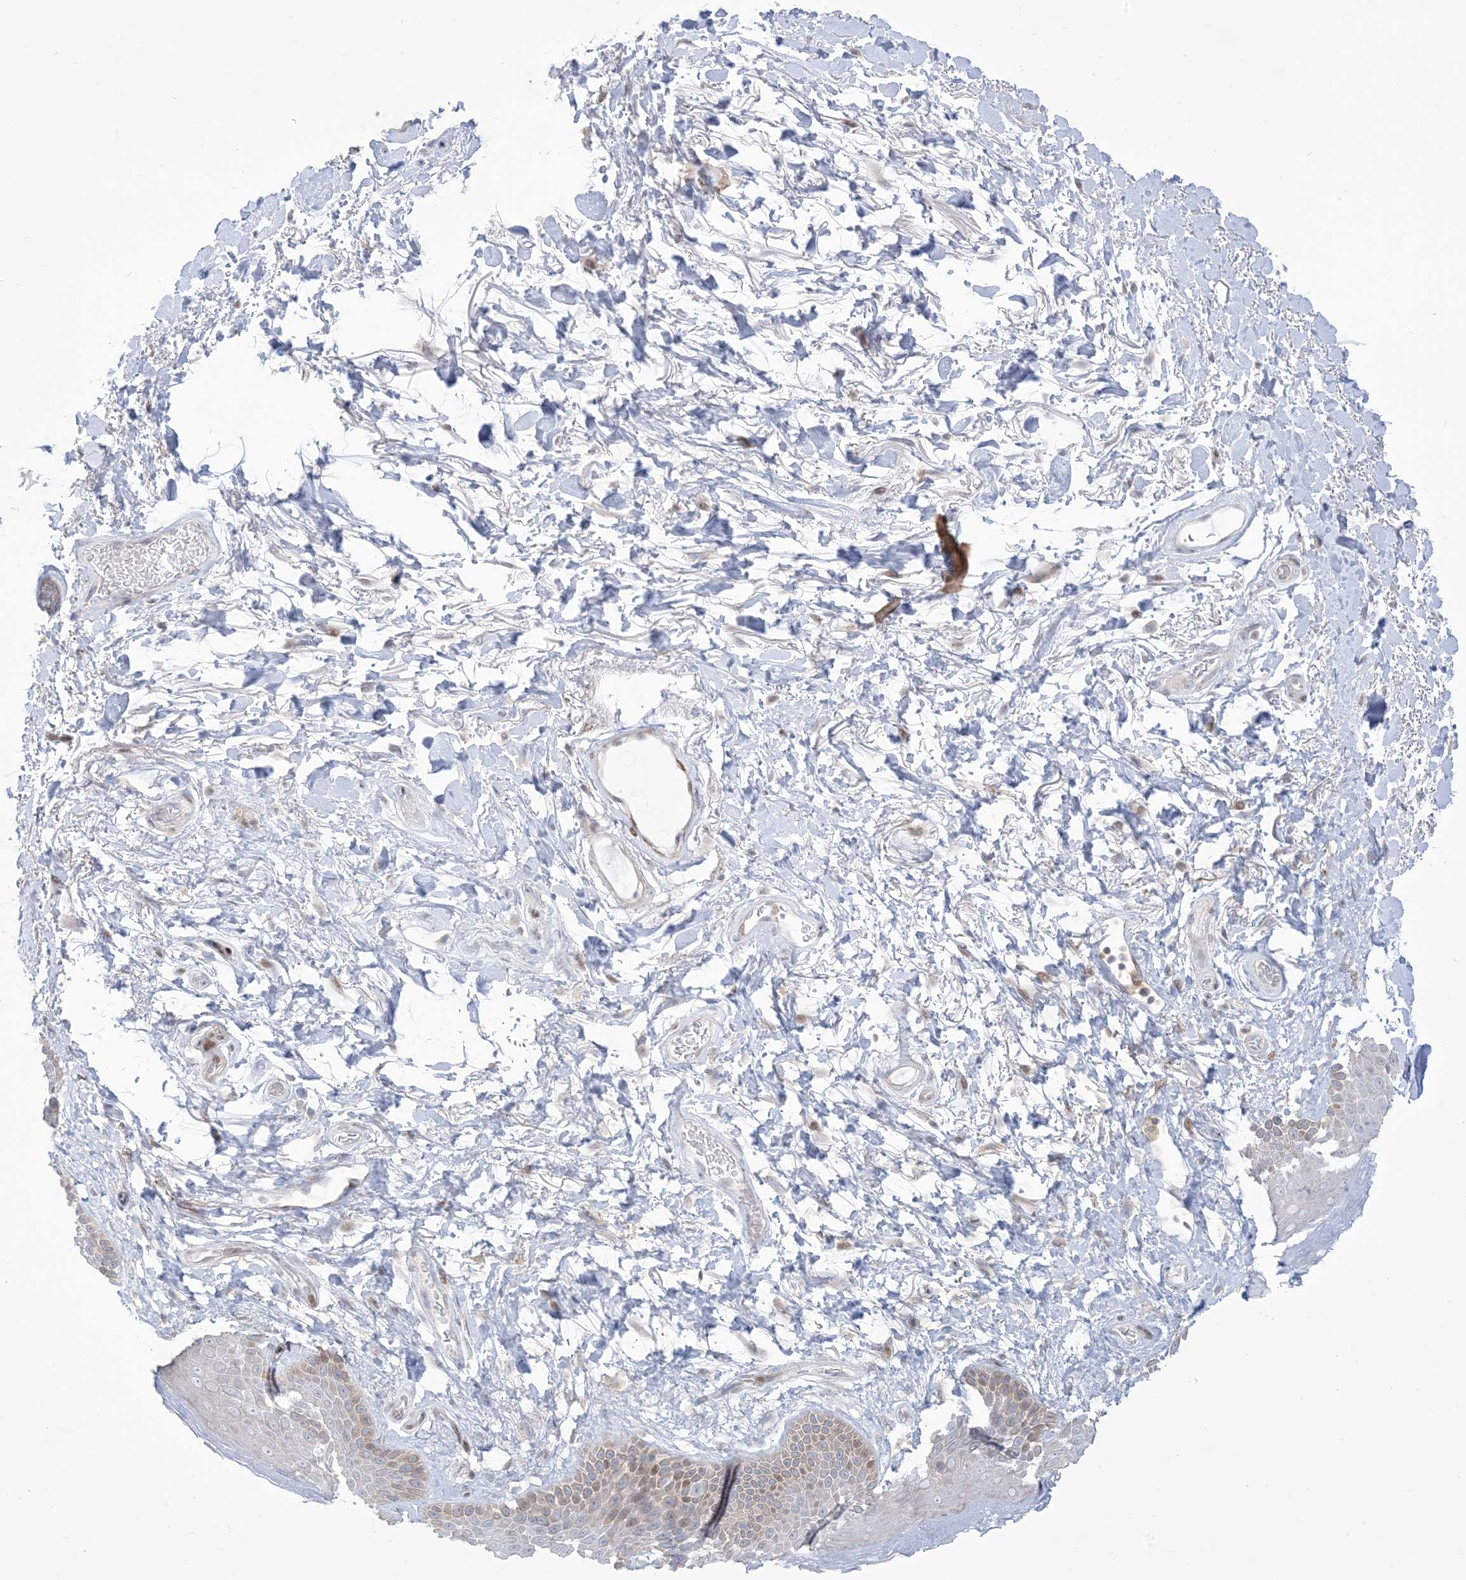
{"staining": {"intensity": "moderate", "quantity": "<25%", "location": "cytoplasmic/membranous"}, "tissue": "skin", "cell_type": "Epidermal cells", "image_type": "normal", "snomed": [{"axis": "morphology", "description": "Normal tissue, NOS"}, {"axis": "topography", "description": "Anal"}], "caption": "A brown stain highlights moderate cytoplasmic/membranous positivity of a protein in epidermal cells of benign skin.", "gene": "AFTPH", "patient": {"sex": "male", "age": 74}}